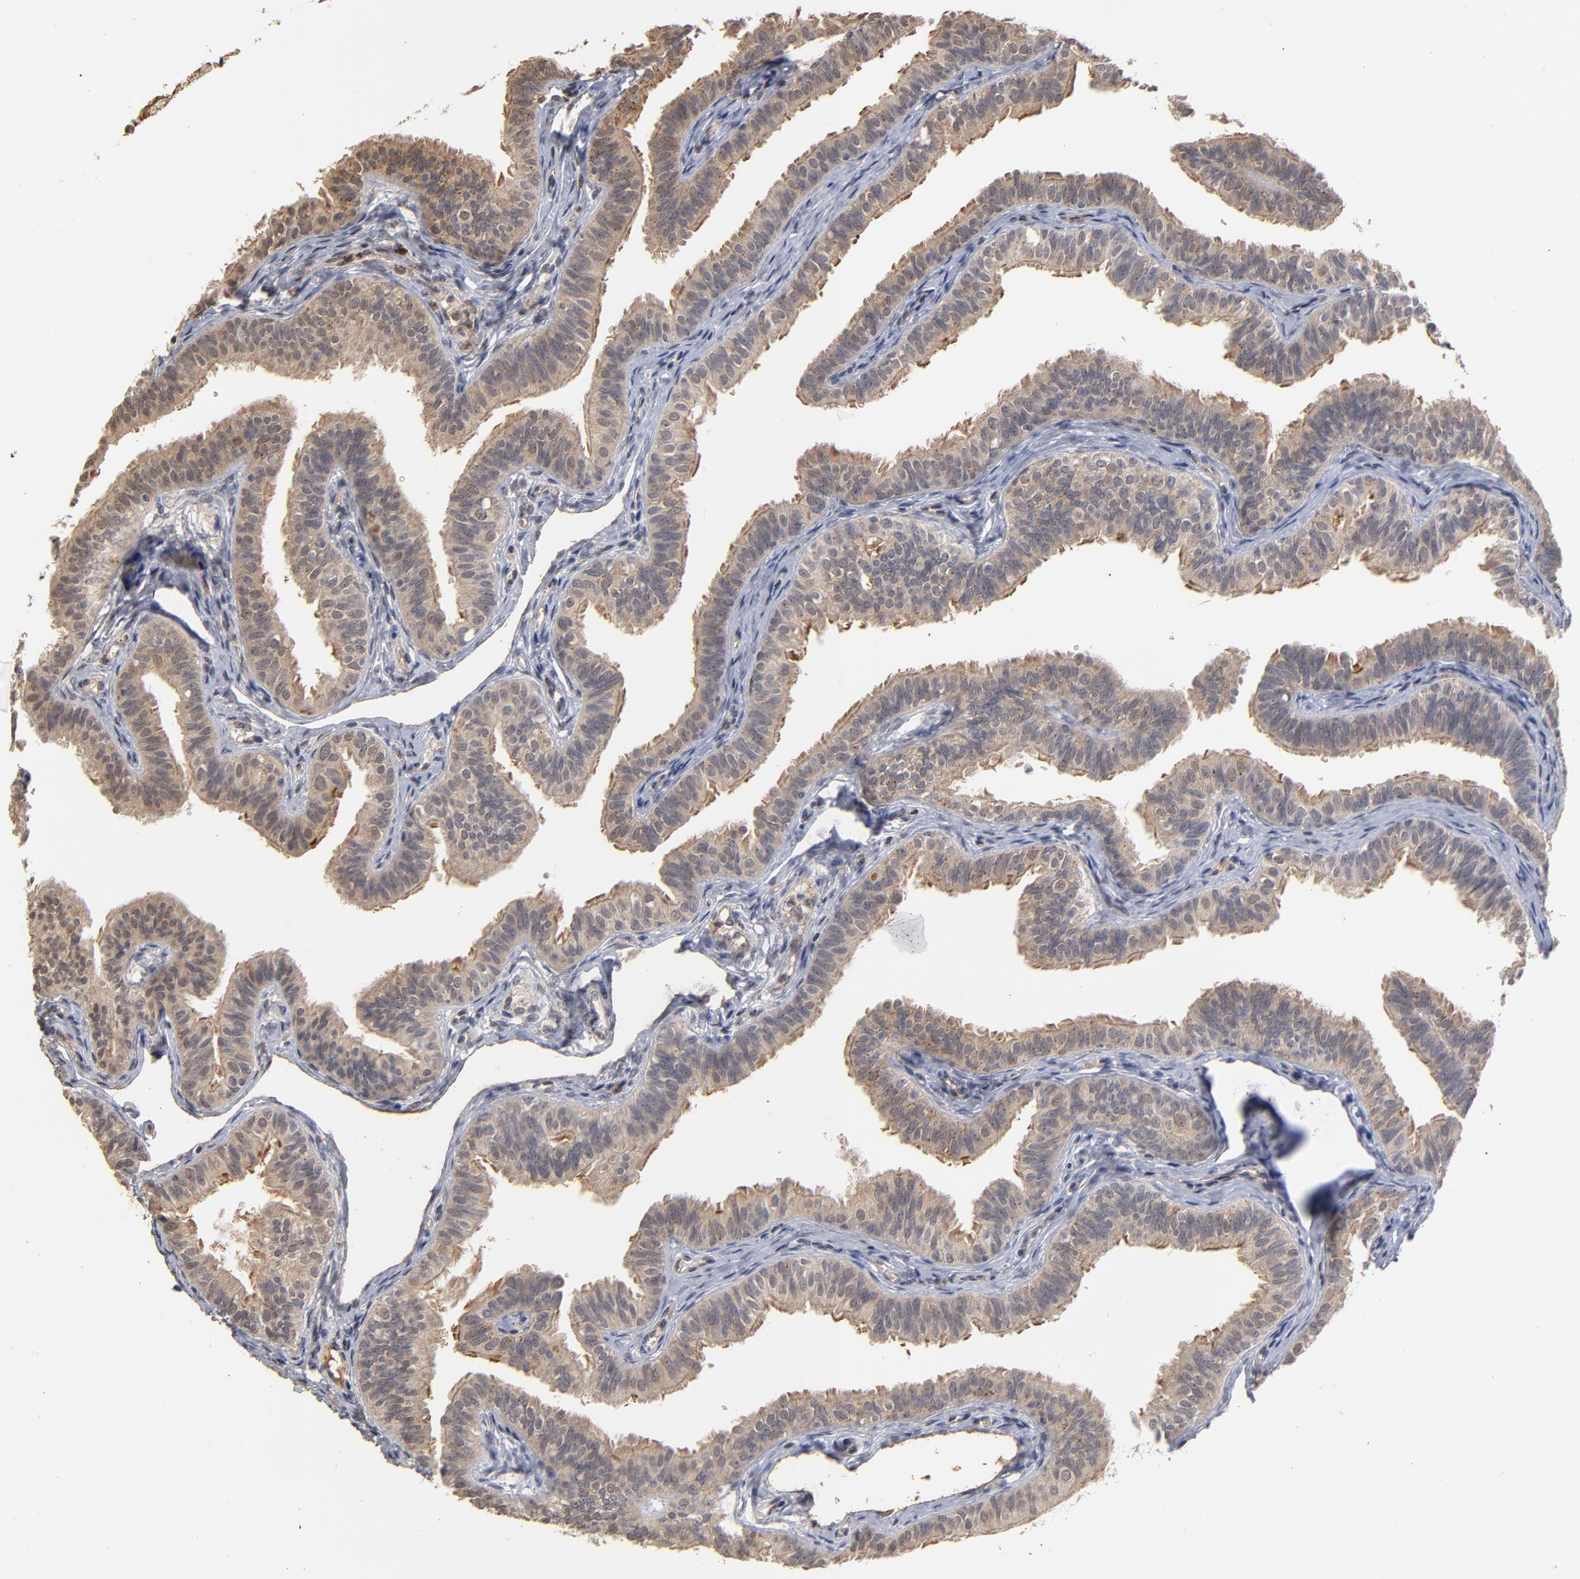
{"staining": {"intensity": "moderate", "quantity": ">75%", "location": "cytoplasmic/membranous"}, "tissue": "fallopian tube", "cell_type": "Glandular cells", "image_type": "normal", "snomed": [{"axis": "morphology", "description": "Normal tissue, NOS"}, {"axis": "morphology", "description": "Dermoid, NOS"}, {"axis": "topography", "description": "Fallopian tube"}], "caption": "An immunohistochemistry (IHC) micrograph of benign tissue is shown. Protein staining in brown labels moderate cytoplasmic/membranous positivity in fallopian tube within glandular cells.", "gene": "ASB8", "patient": {"sex": "female", "age": 33}}